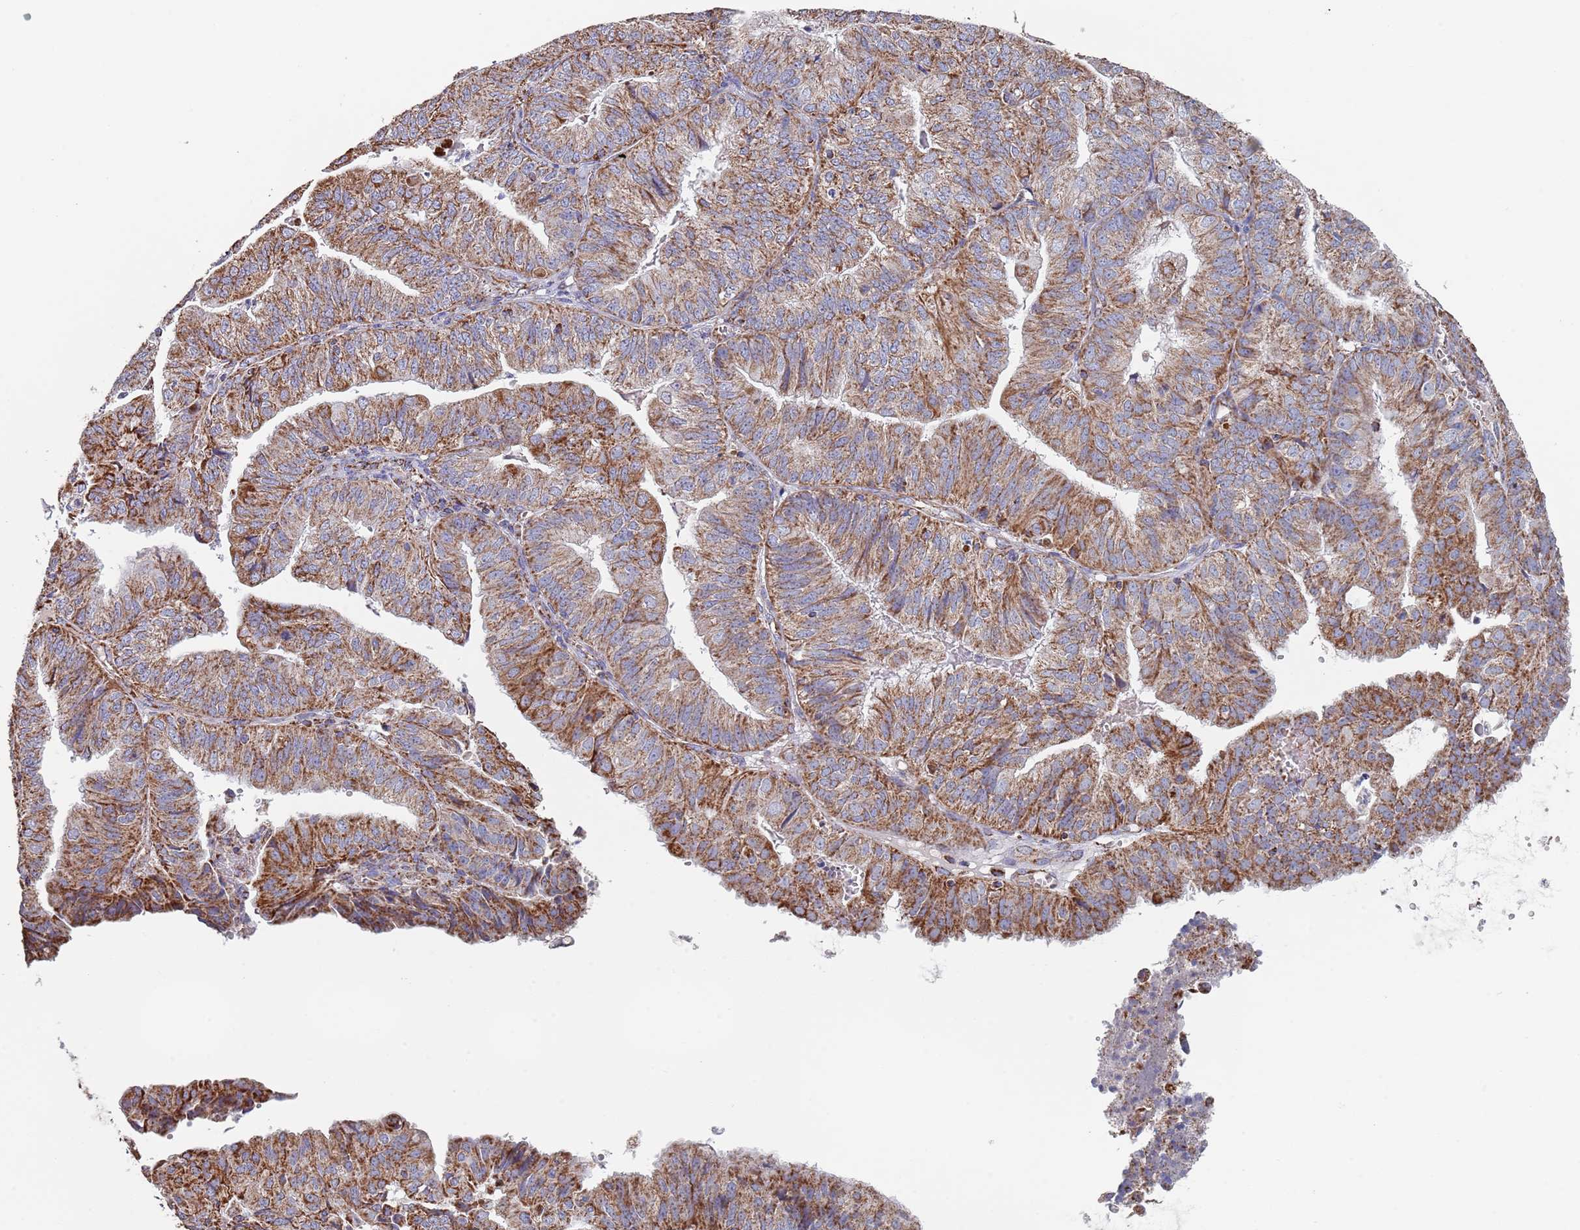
{"staining": {"intensity": "strong", "quantity": ">75%", "location": "cytoplasmic/membranous"}, "tissue": "endometrial cancer", "cell_type": "Tumor cells", "image_type": "cancer", "snomed": [{"axis": "morphology", "description": "Adenocarcinoma, NOS"}, {"axis": "topography", "description": "Endometrium"}], "caption": "Immunohistochemistry (IHC) (DAB) staining of adenocarcinoma (endometrial) exhibits strong cytoplasmic/membranous protein staining in approximately >75% of tumor cells. The protein of interest is shown in brown color, while the nuclei are stained blue.", "gene": "PGP", "patient": {"sex": "female", "age": 56}}